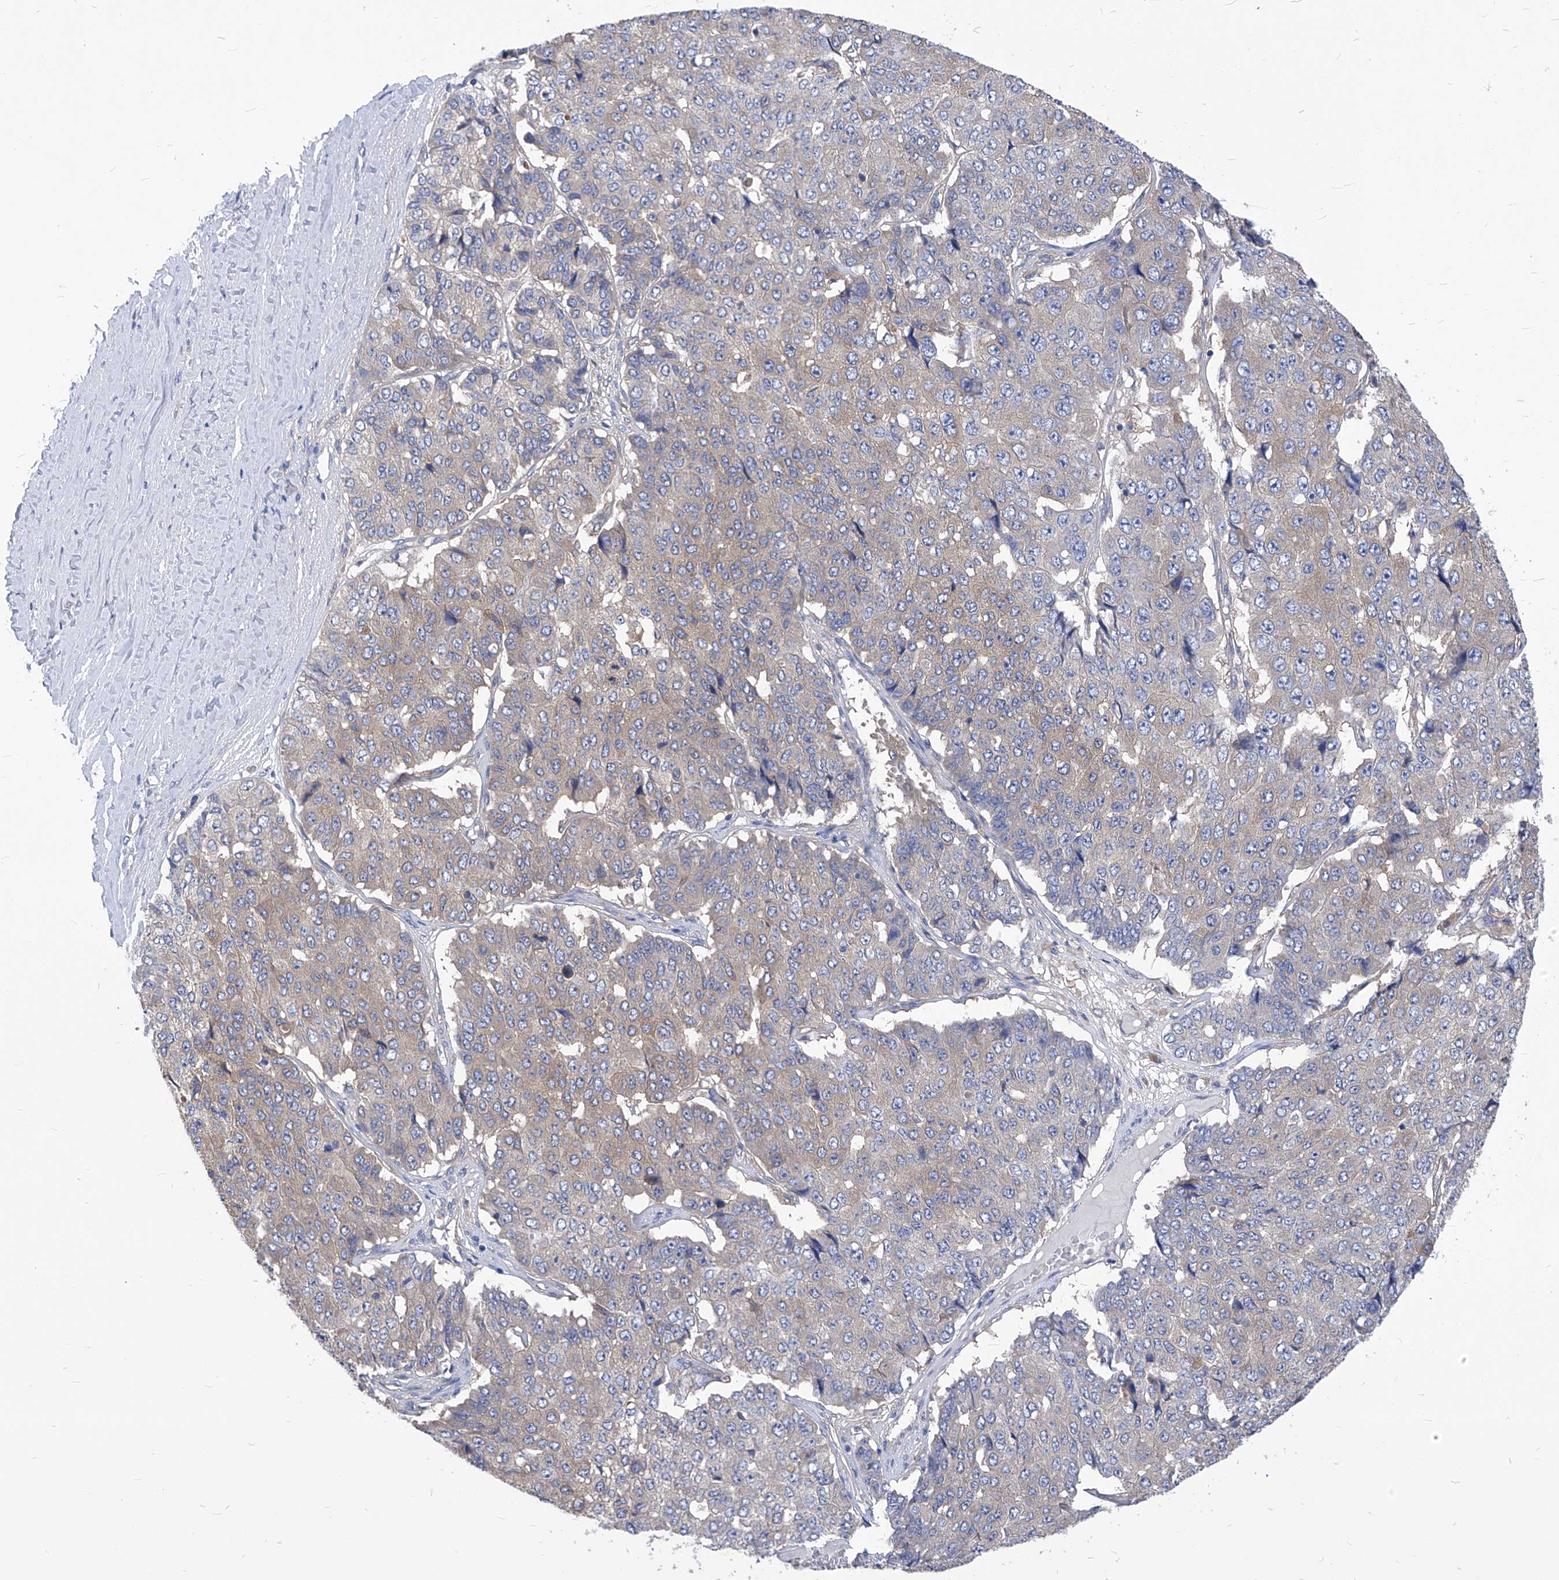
{"staining": {"intensity": "weak", "quantity": "<25%", "location": "cytoplasmic/membranous"}, "tissue": "pancreatic cancer", "cell_type": "Tumor cells", "image_type": "cancer", "snomed": [{"axis": "morphology", "description": "Adenocarcinoma, NOS"}, {"axis": "topography", "description": "Pancreas"}], "caption": "IHC histopathology image of neoplastic tissue: pancreatic adenocarcinoma stained with DAB (3,3'-diaminobenzidine) exhibits no significant protein expression in tumor cells.", "gene": "XPNPEP1", "patient": {"sex": "male", "age": 50}}